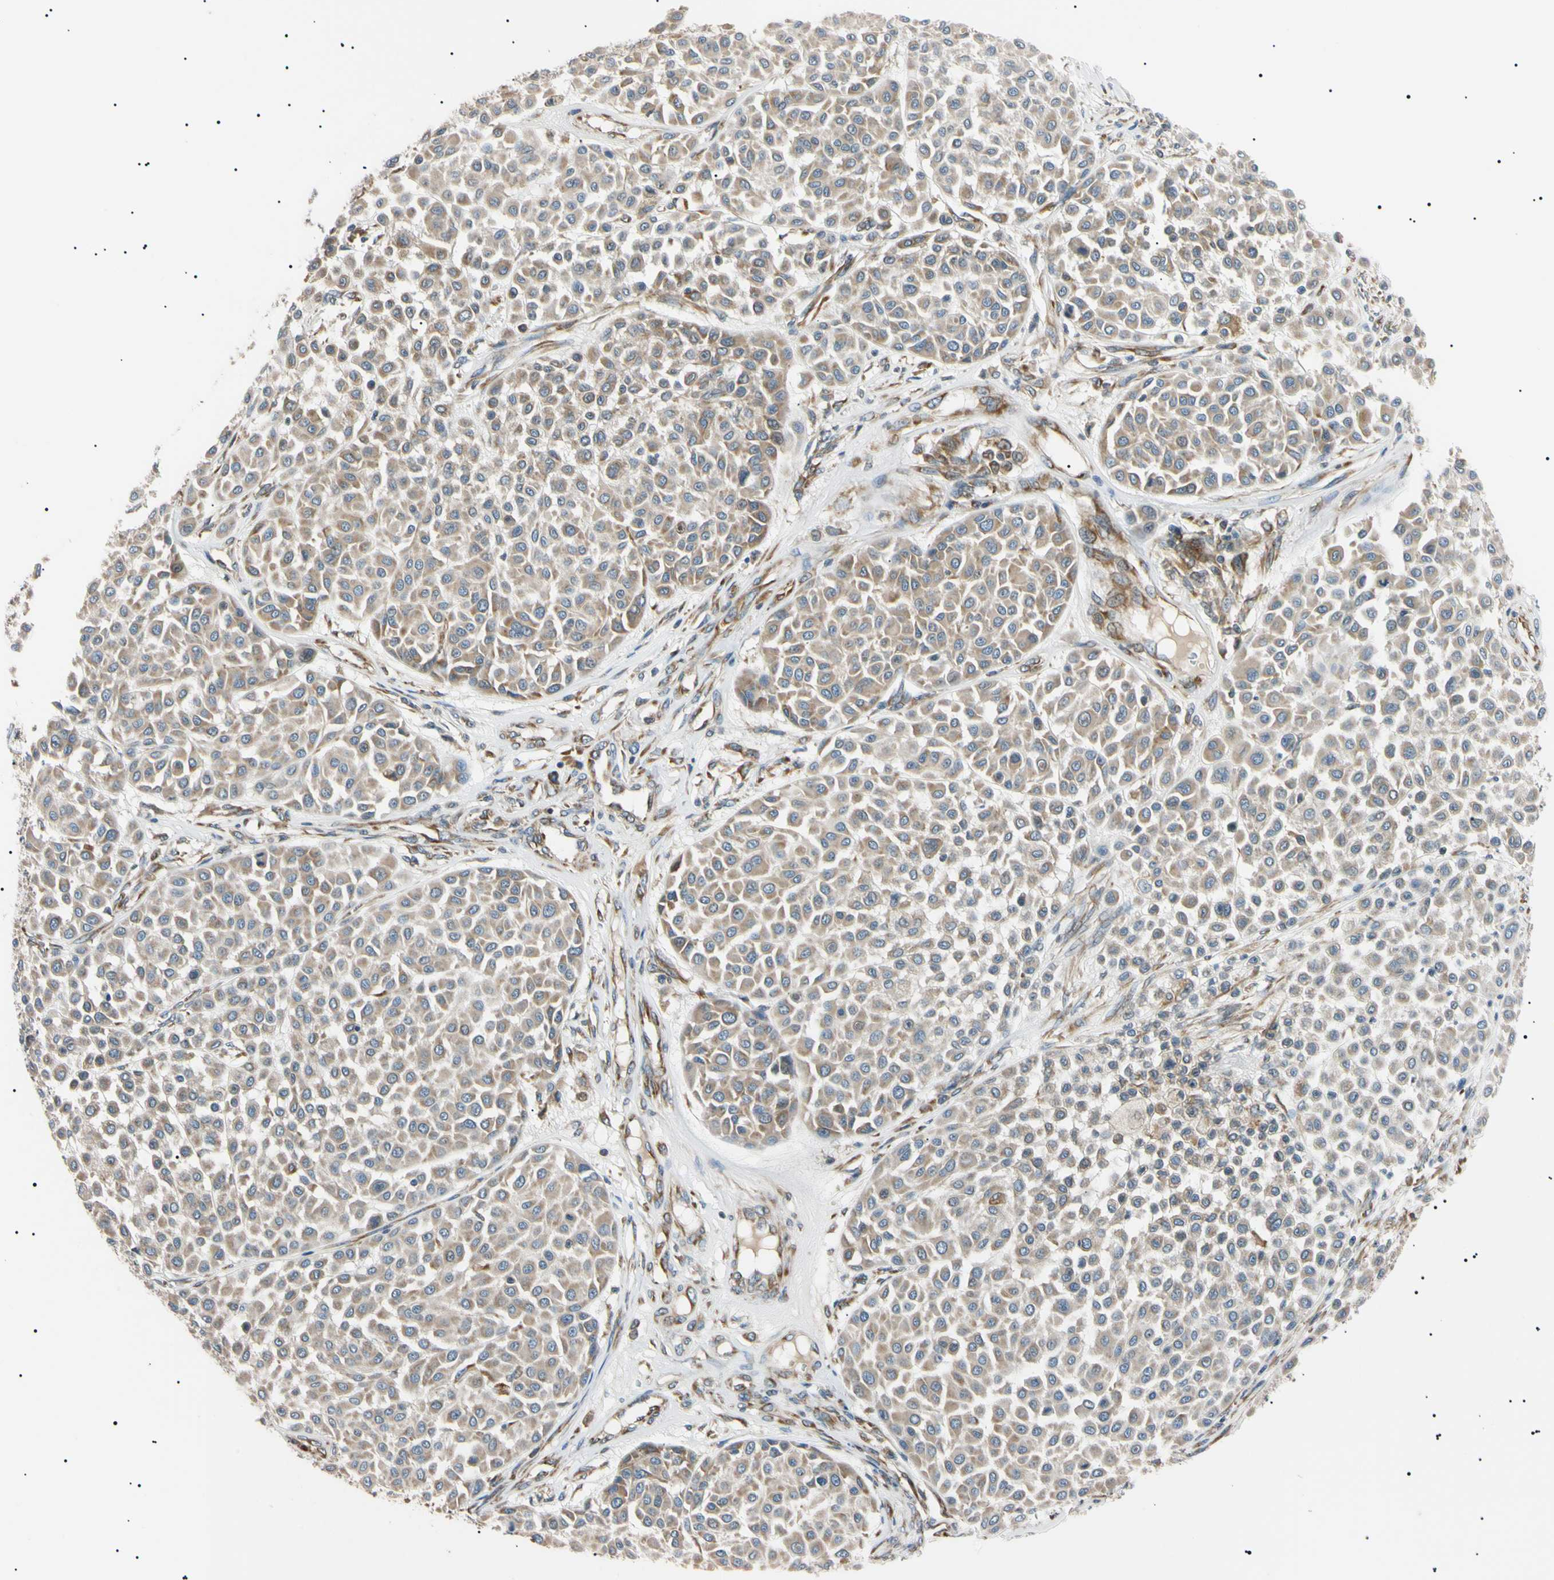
{"staining": {"intensity": "weak", "quantity": ">75%", "location": "cytoplasmic/membranous"}, "tissue": "melanoma", "cell_type": "Tumor cells", "image_type": "cancer", "snomed": [{"axis": "morphology", "description": "Malignant melanoma, Metastatic site"}, {"axis": "topography", "description": "Soft tissue"}], "caption": "This is a histology image of IHC staining of malignant melanoma (metastatic site), which shows weak staining in the cytoplasmic/membranous of tumor cells.", "gene": "VAPA", "patient": {"sex": "male", "age": 41}}